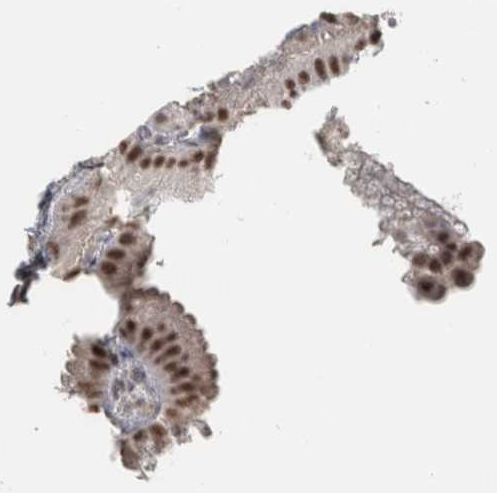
{"staining": {"intensity": "strong", "quantity": ">75%", "location": "nuclear"}, "tissue": "gallbladder", "cell_type": "Glandular cells", "image_type": "normal", "snomed": [{"axis": "morphology", "description": "Normal tissue, NOS"}, {"axis": "topography", "description": "Gallbladder"}], "caption": "Unremarkable gallbladder reveals strong nuclear expression in about >75% of glandular cells (Brightfield microscopy of DAB IHC at high magnification)..", "gene": "DDX42", "patient": {"sex": "female", "age": 30}}